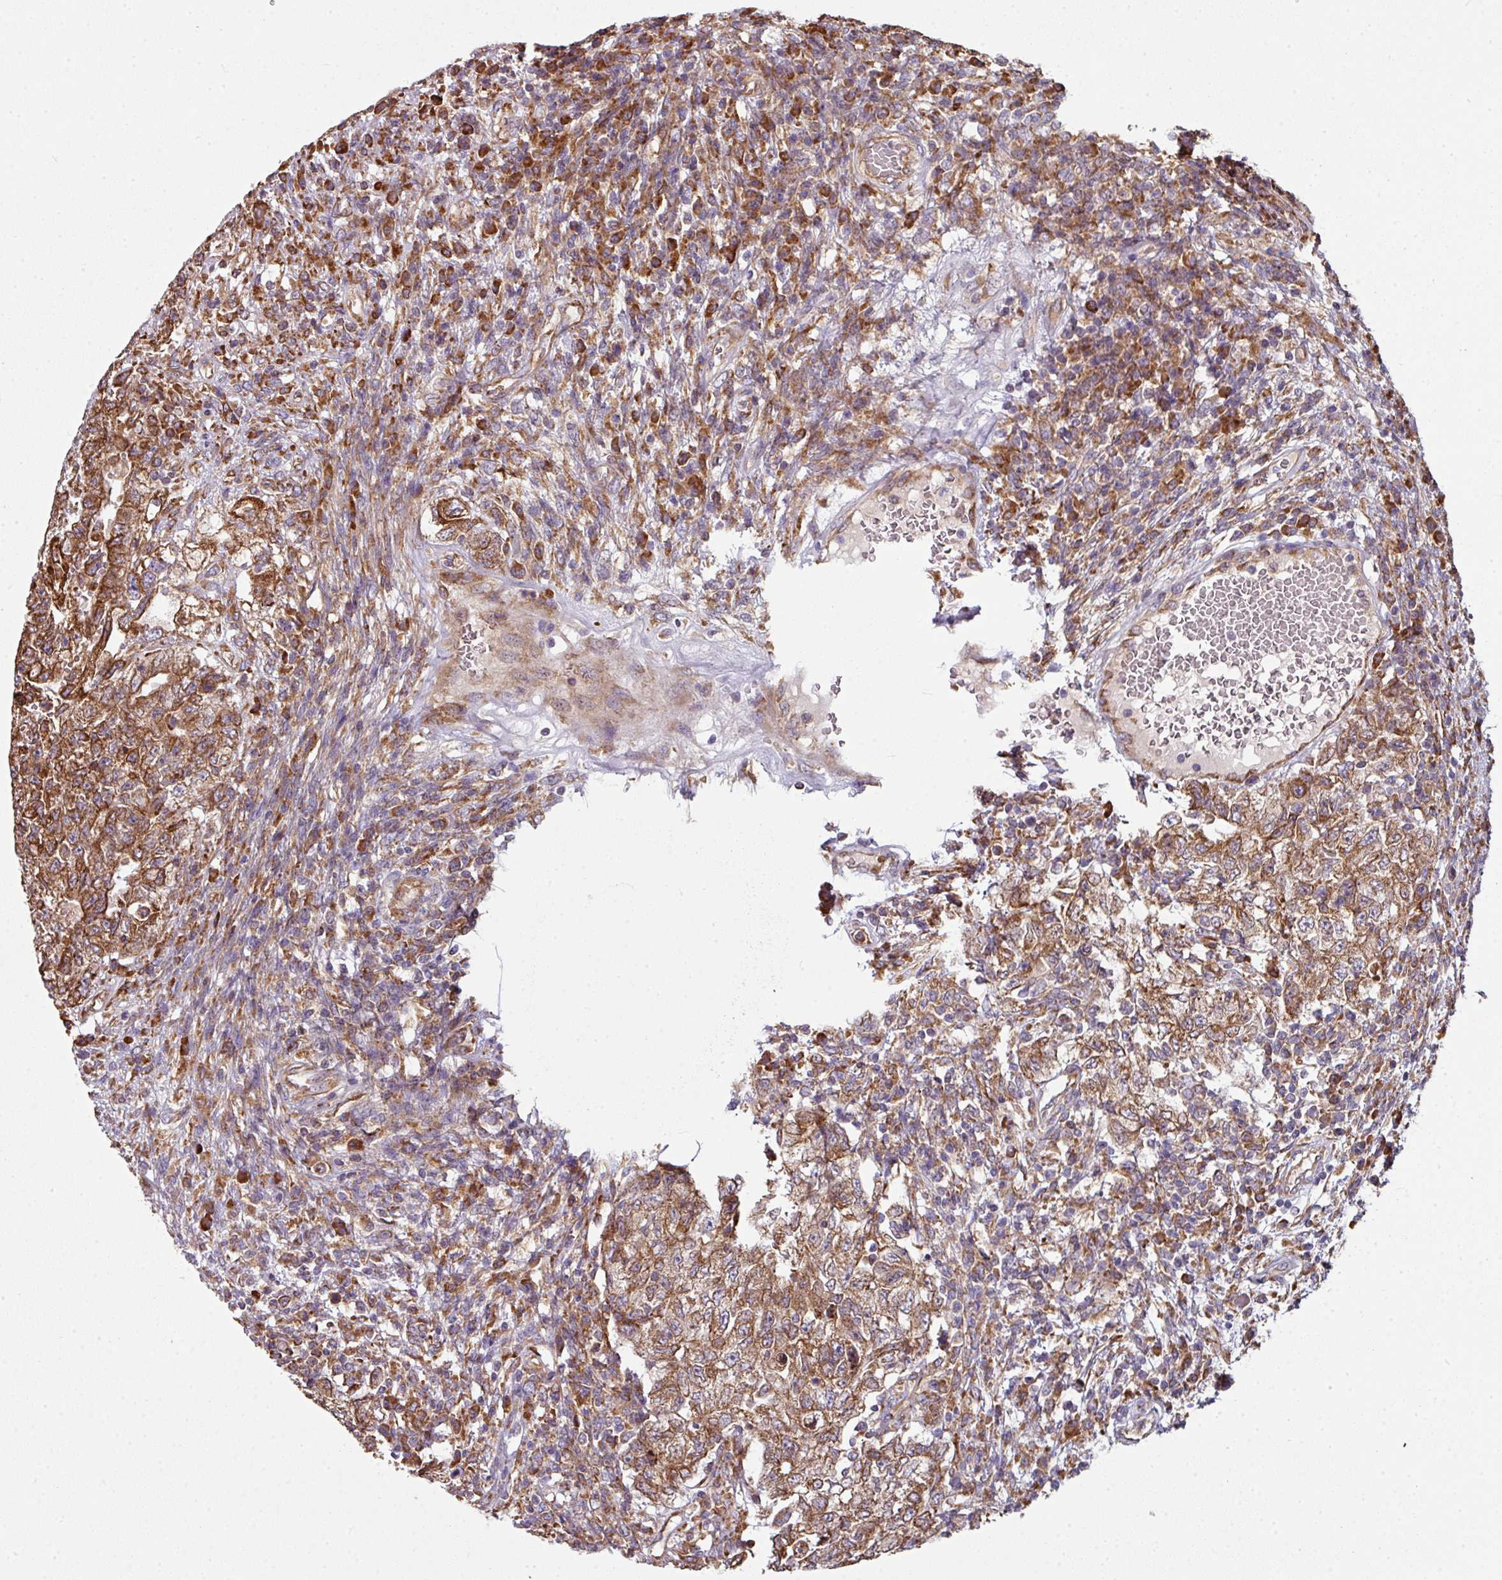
{"staining": {"intensity": "strong", "quantity": ">75%", "location": "cytoplasmic/membranous"}, "tissue": "testis cancer", "cell_type": "Tumor cells", "image_type": "cancer", "snomed": [{"axis": "morphology", "description": "Carcinoma, Embryonal, NOS"}, {"axis": "topography", "description": "Testis"}], "caption": "Protein positivity by immunohistochemistry reveals strong cytoplasmic/membranous expression in approximately >75% of tumor cells in testis cancer (embryonal carcinoma).", "gene": "FAT4", "patient": {"sex": "male", "age": 26}}